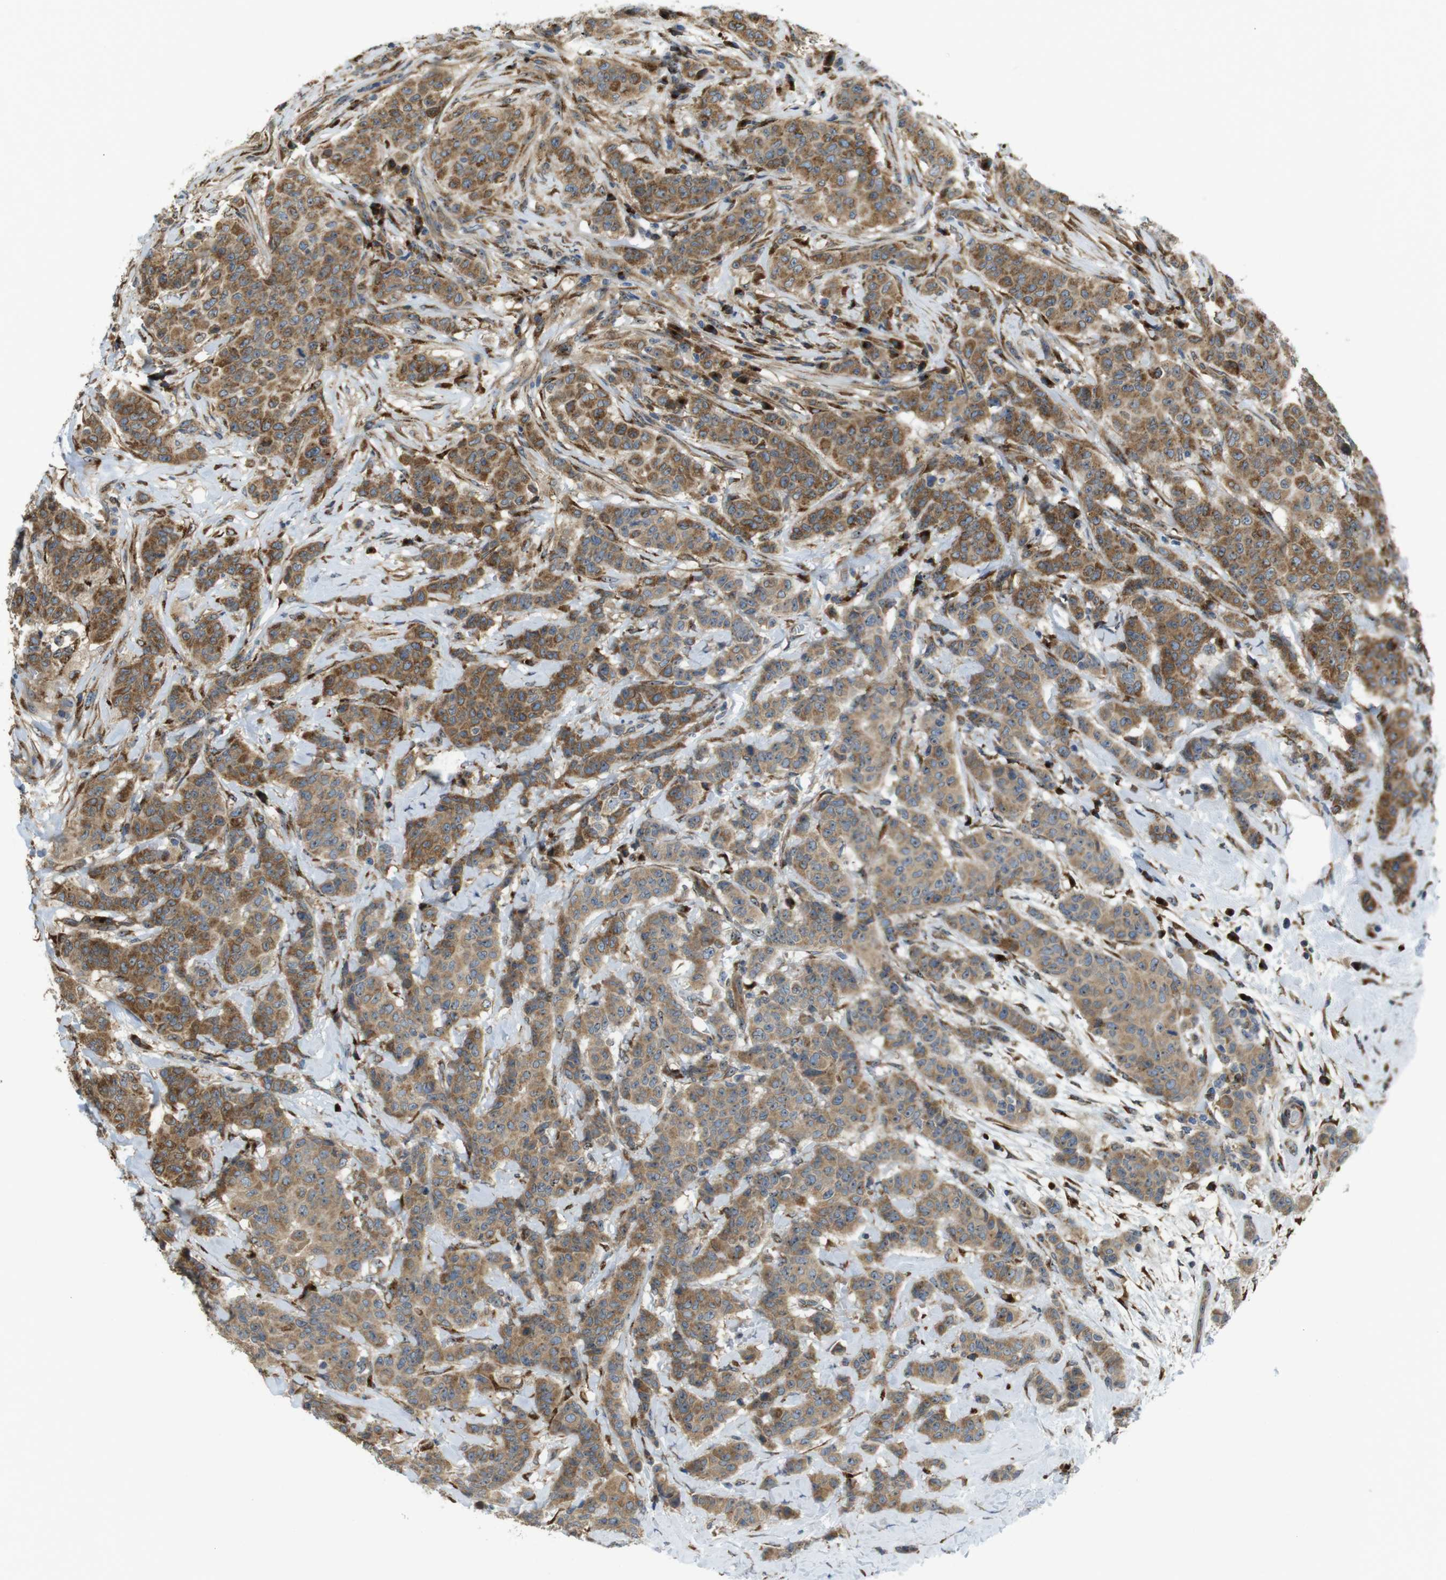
{"staining": {"intensity": "moderate", "quantity": ">75%", "location": "cytoplasmic/membranous"}, "tissue": "breast cancer", "cell_type": "Tumor cells", "image_type": "cancer", "snomed": [{"axis": "morphology", "description": "Normal tissue, NOS"}, {"axis": "morphology", "description": "Duct carcinoma"}, {"axis": "topography", "description": "Breast"}], "caption": "This is an image of immunohistochemistry staining of breast cancer, which shows moderate staining in the cytoplasmic/membranous of tumor cells.", "gene": "TMEM143", "patient": {"sex": "female", "age": 40}}